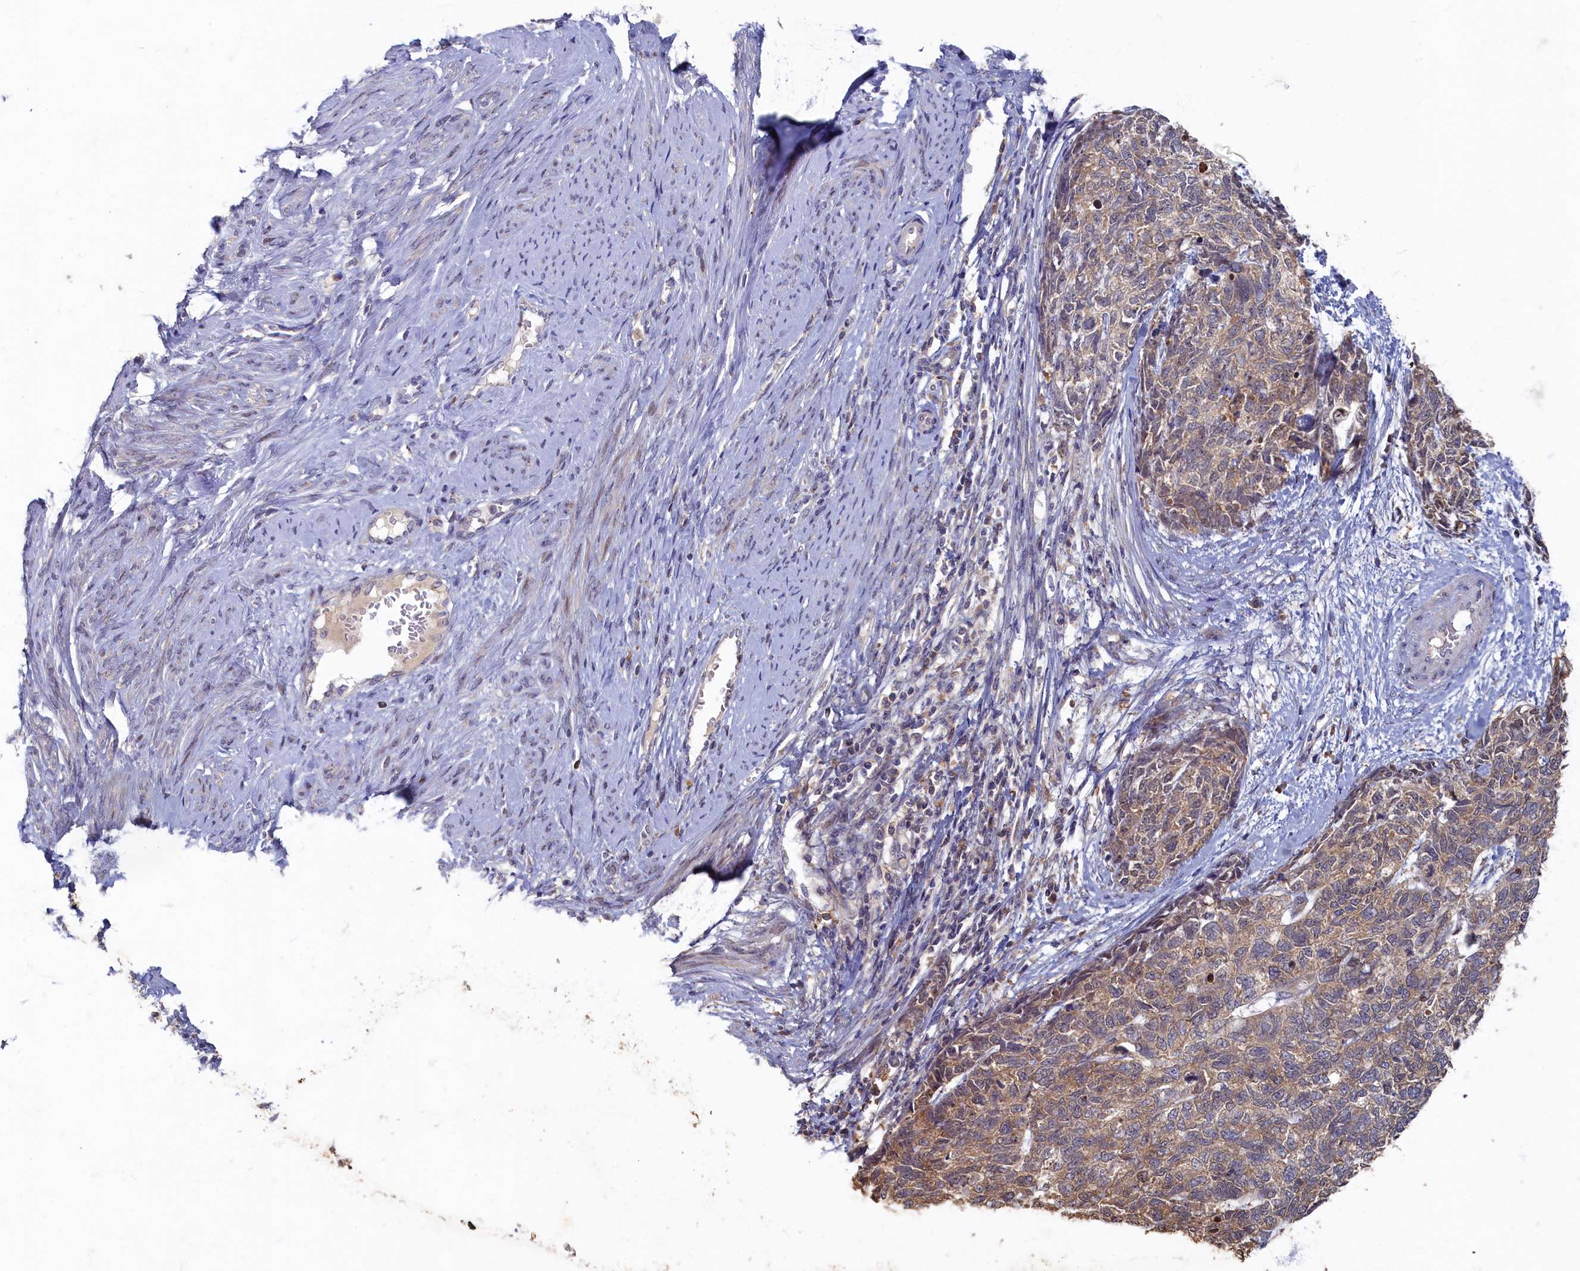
{"staining": {"intensity": "moderate", "quantity": "25%-75%", "location": "cytoplasmic/membranous"}, "tissue": "cervical cancer", "cell_type": "Tumor cells", "image_type": "cancer", "snomed": [{"axis": "morphology", "description": "Squamous cell carcinoma, NOS"}, {"axis": "topography", "description": "Cervix"}], "caption": "Immunohistochemistry (IHC) micrograph of human squamous cell carcinoma (cervical) stained for a protein (brown), which demonstrates medium levels of moderate cytoplasmic/membranous expression in about 25%-75% of tumor cells.", "gene": "HUNK", "patient": {"sex": "female", "age": 63}}